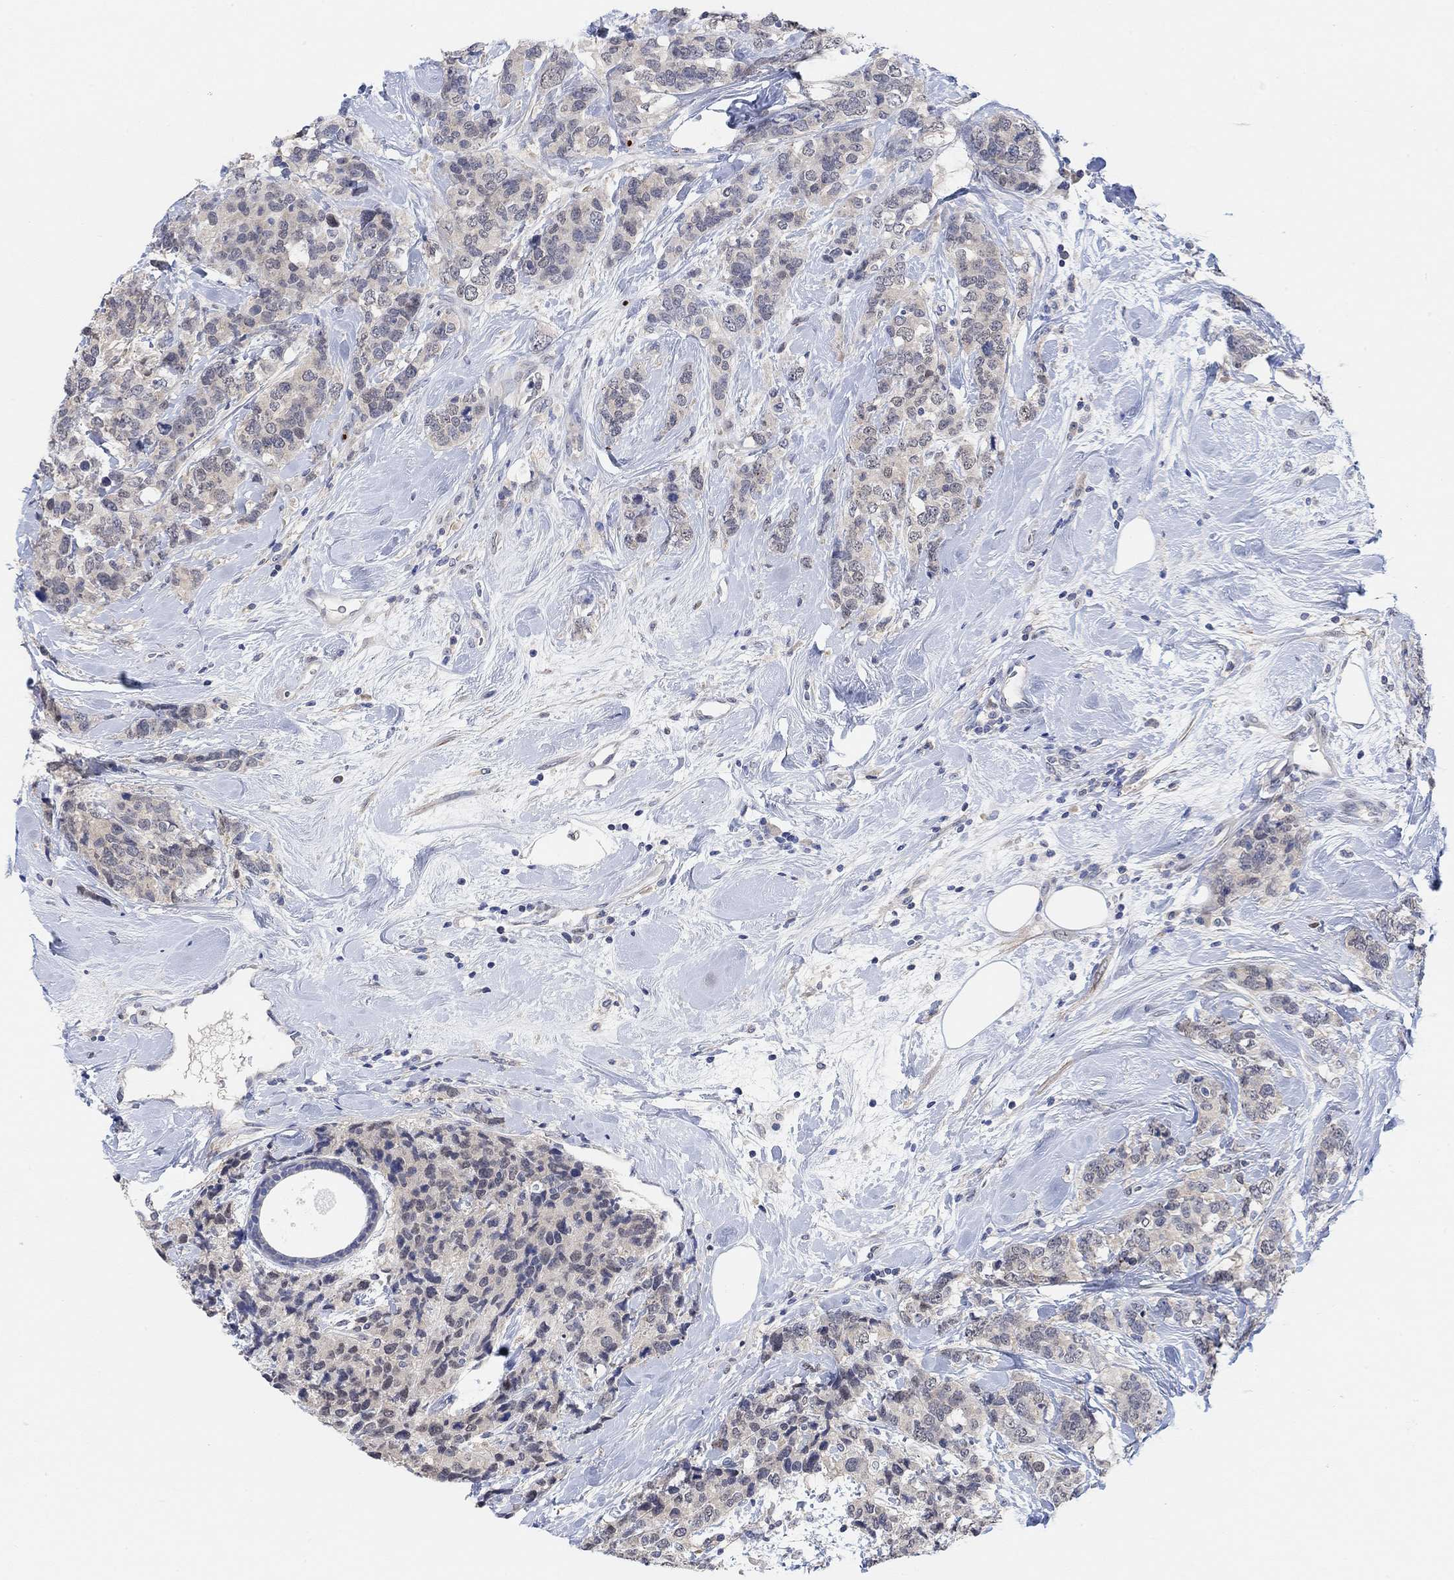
{"staining": {"intensity": "negative", "quantity": "none", "location": "none"}, "tissue": "breast cancer", "cell_type": "Tumor cells", "image_type": "cancer", "snomed": [{"axis": "morphology", "description": "Lobular carcinoma"}, {"axis": "topography", "description": "Breast"}], "caption": "Immunohistochemistry (IHC) of human breast cancer shows no staining in tumor cells.", "gene": "RIMS1", "patient": {"sex": "female", "age": 59}}